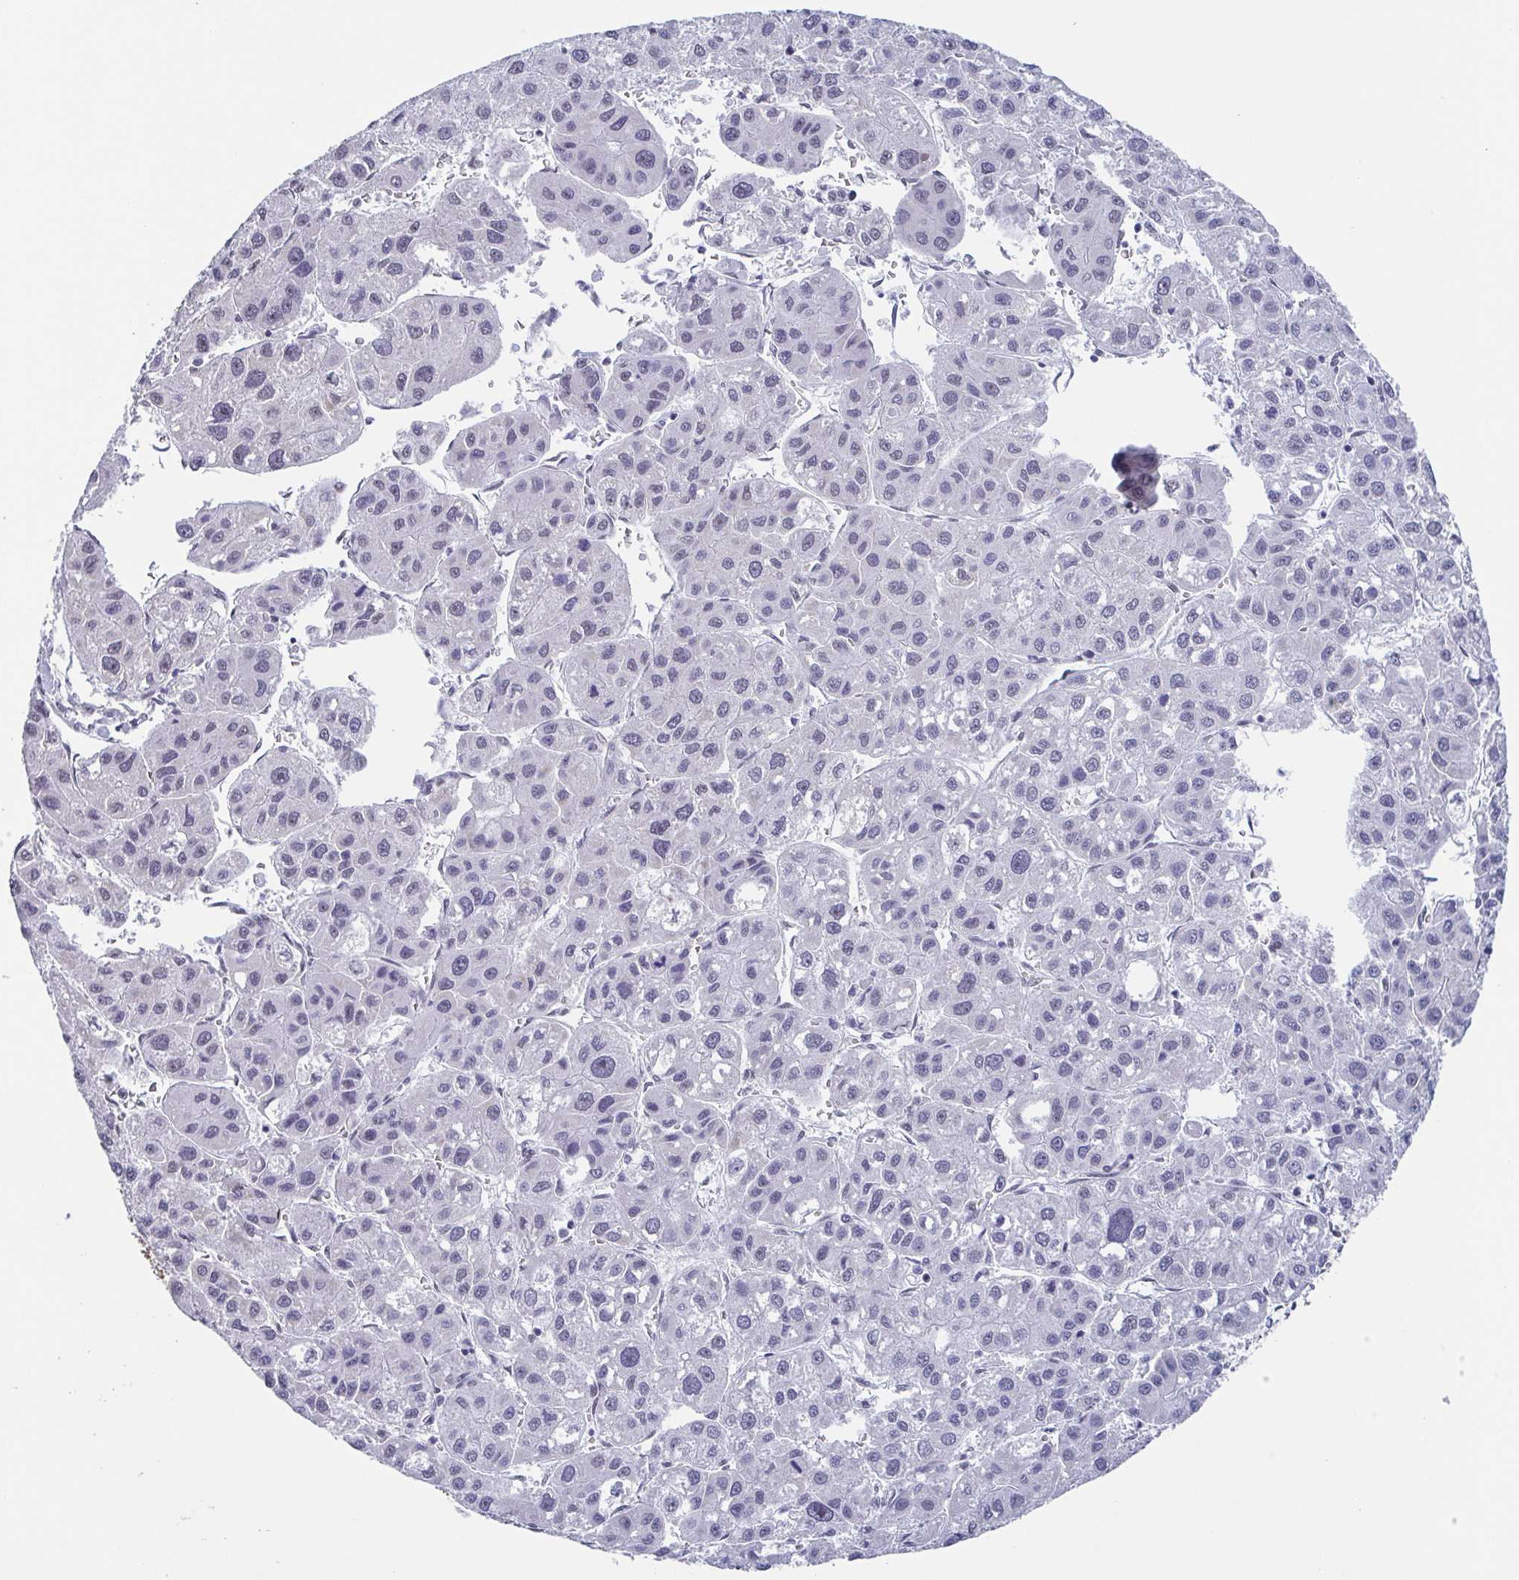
{"staining": {"intensity": "negative", "quantity": "none", "location": "none"}, "tissue": "liver cancer", "cell_type": "Tumor cells", "image_type": "cancer", "snomed": [{"axis": "morphology", "description": "Carcinoma, Hepatocellular, NOS"}, {"axis": "topography", "description": "Liver"}], "caption": "This micrograph is of liver cancer (hepatocellular carcinoma) stained with IHC to label a protein in brown with the nuclei are counter-stained blue. There is no expression in tumor cells.", "gene": "TMEM92", "patient": {"sex": "male", "age": 73}}